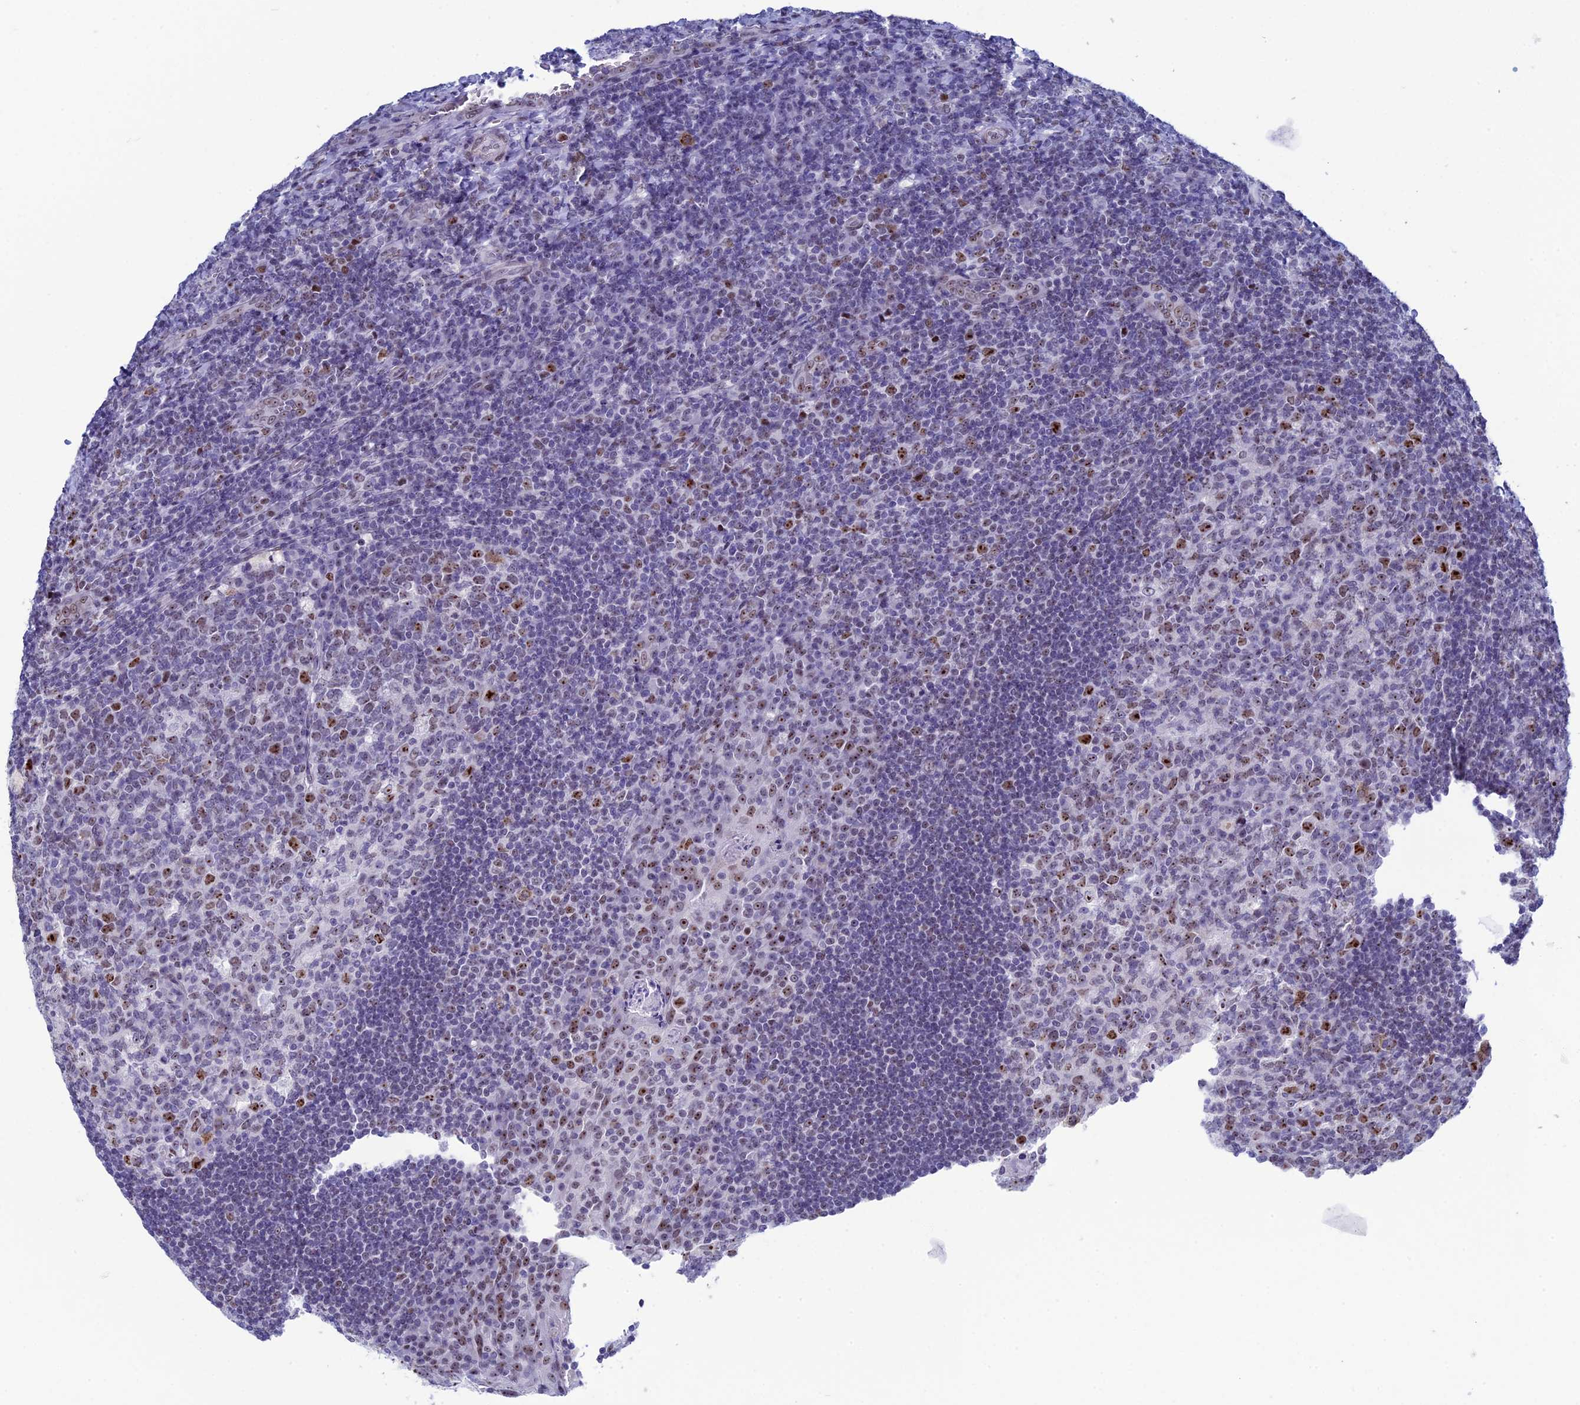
{"staining": {"intensity": "strong", "quantity": "25%-75%", "location": "nuclear"}, "tissue": "tonsil", "cell_type": "Germinal center cells", "image_type": "normal", "snomed": [{"axis": "morphology", "description": "Normal tissue, NOS"}, {"axis": "topography", "description": "Tonsil"}], "caption": "Immunohistochemical staining of normal human tonsil displays strong nuclear protein positivity in approximately 25%-75% of germinal center cells. (IHC, brightfield microscopy, high magnification).", "gene": "CCDC86", "patient": {"sex": "male", "age": 17}}